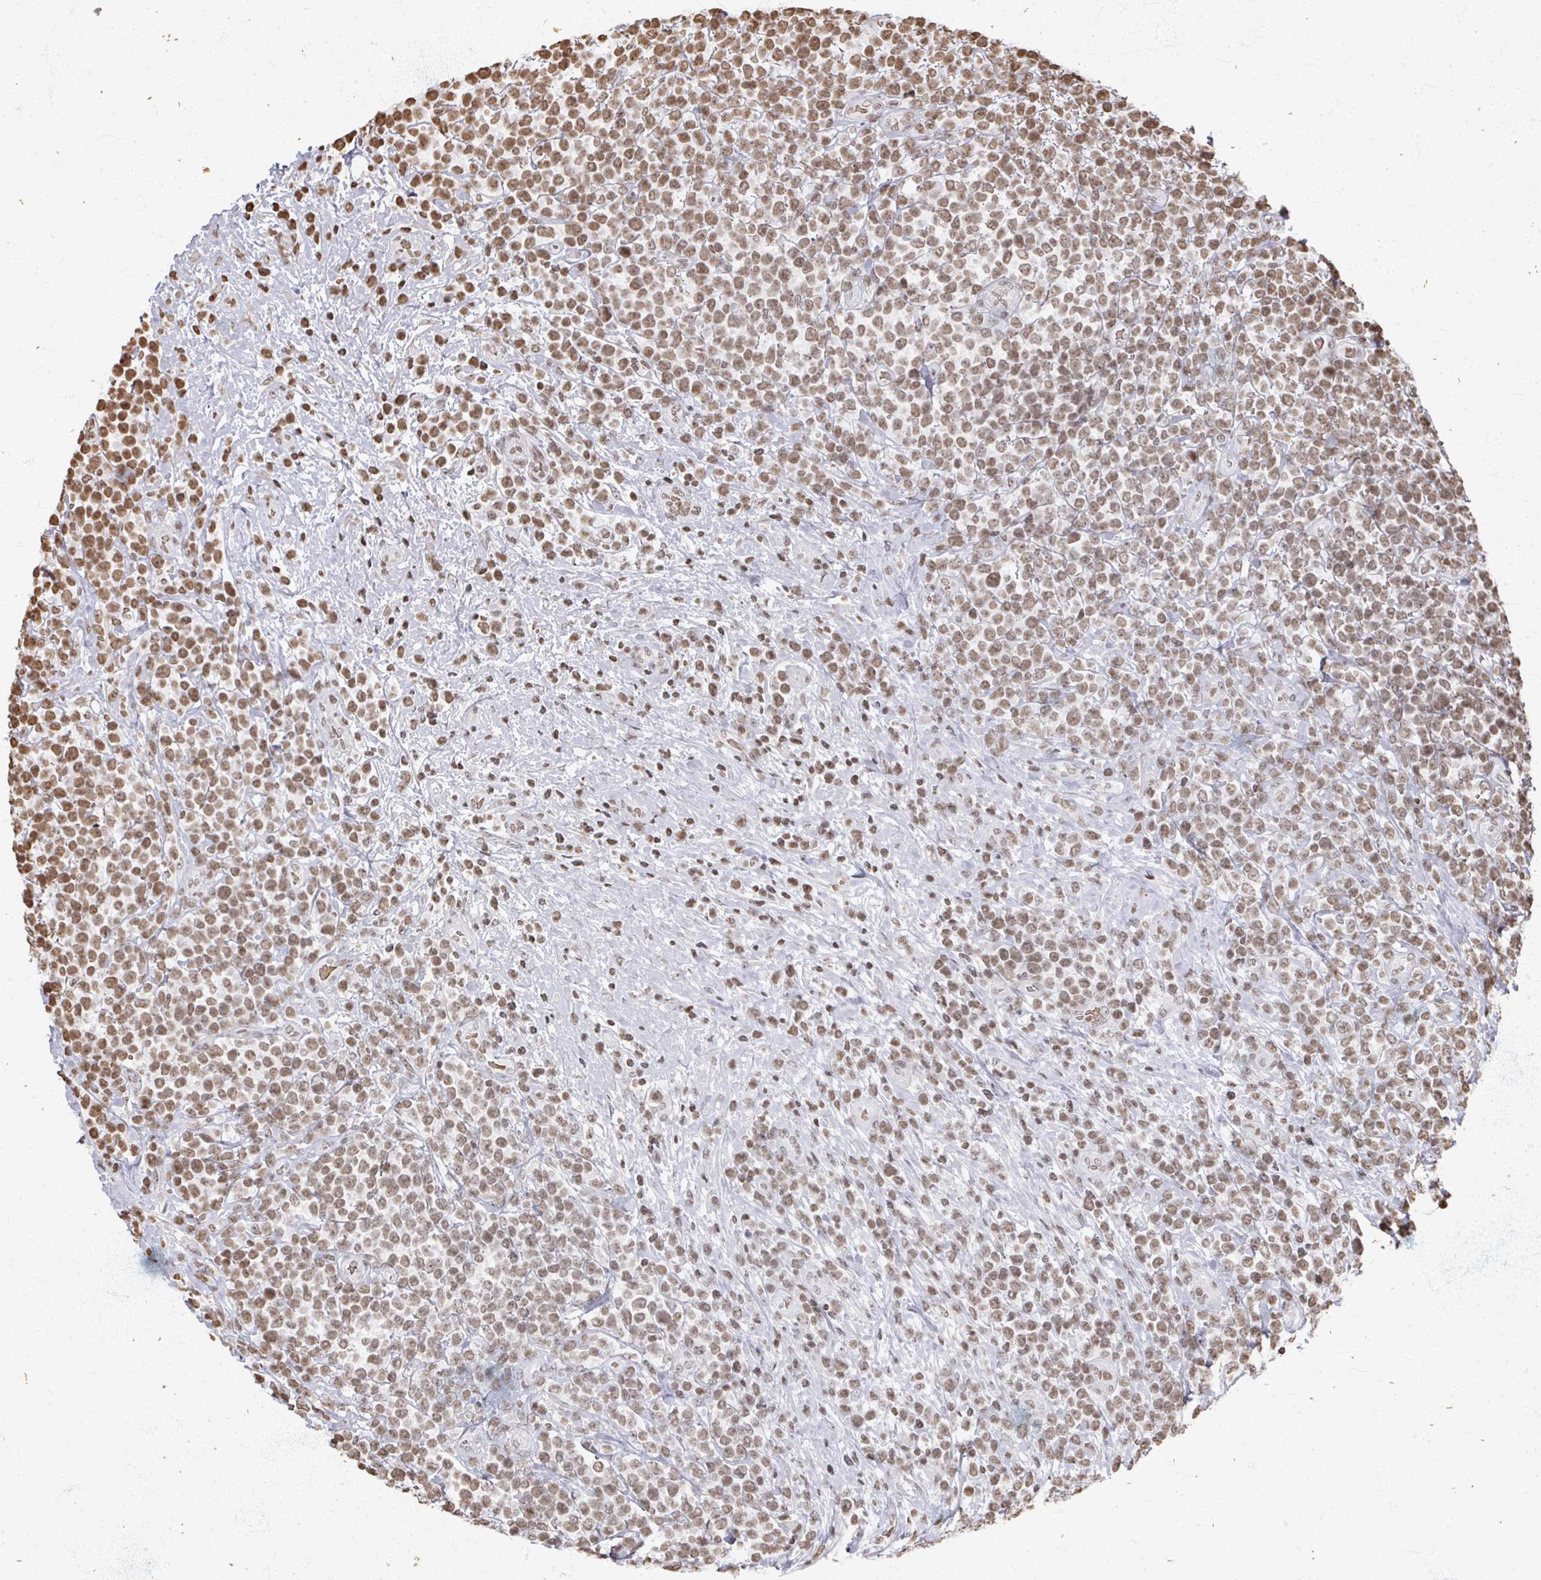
{"staining": {"intensity": "moderate", "quantity": ">75%", "location": "nuclear"}, "tissue": "lymphoma", "cell_type": "Tumor cells", "image_type": "cancer", "snomed": [{"axis": "morphology", "description": "Malignant lymphoma, non-Hodgkin's type, High grade"}, {"axis": "topography", "description": "Soft tissue"}], "caption": "DAB immunohistochemical staining of human malignant lymphoma, non-Hodgkin's type (high-grade) demonstrates moderate nuclear protein expression in approximately >75% of tumor cells.", "gene": "DCUN1D5", "patient": {"sex": "female", "age": 56}}